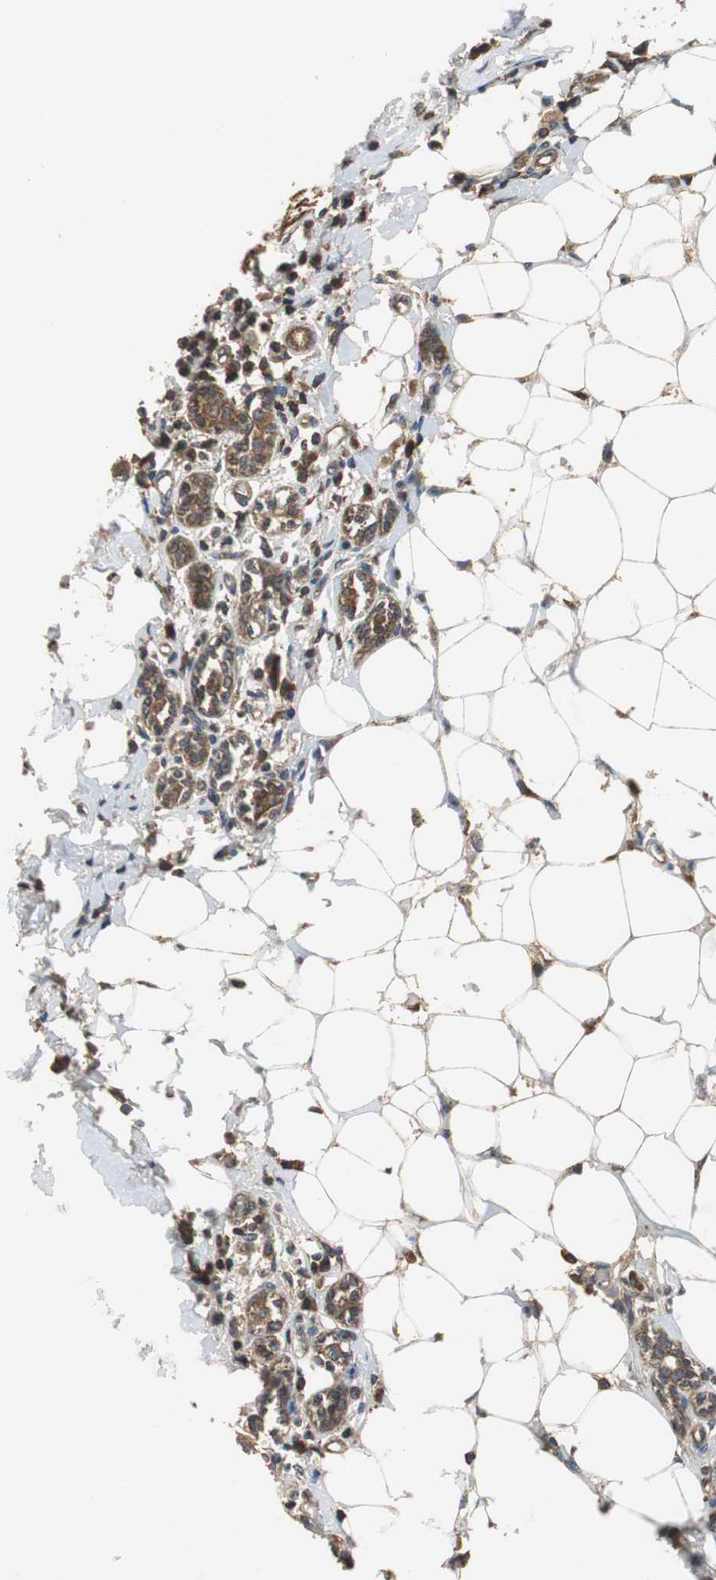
{"staining": {"intensity": "strong", "quantity": ">75%", "location": "cytoplasmic/membranous"}, "tissue": "breast cancer", "cell_type": "Tumor cells", "image_type": "cancer", "snomed": [{"axis": "morphology", "description": "Duct carcinoma"}, {"axis": "topography", "description": "Breast"}], "caption": "Strong cytoplasmic/membranous protein expression is present in approximately >75% of tumor cells in invasive ductal carcinoma (breast). (Brightfield microscopy of DAB IHC at high magnification).", "gene": "VBP1", "patient": {"sex": "female", "age": 40}}